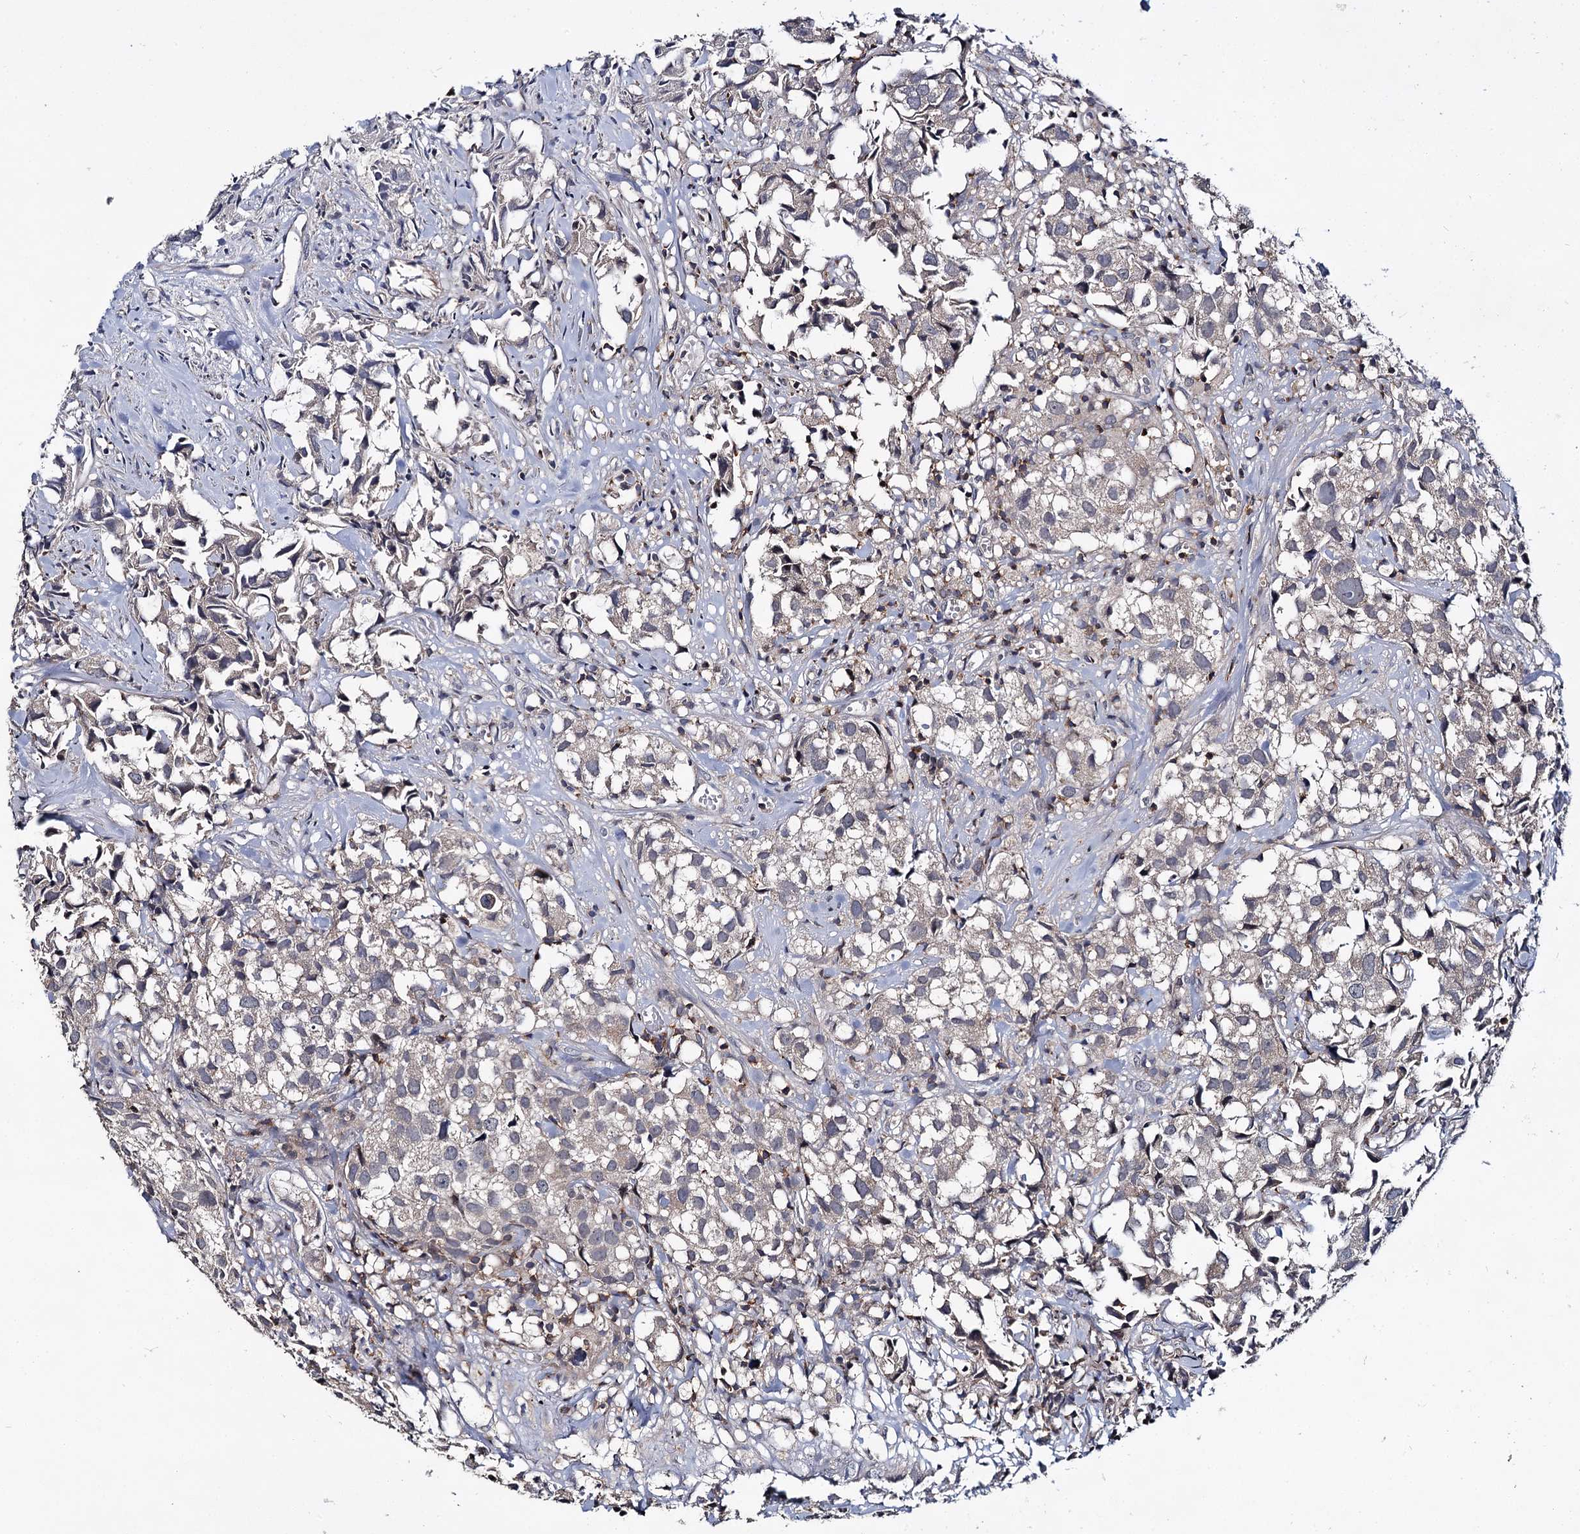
{"staining": {"intensity": "negative", "quantity": "none", "location": "none"}, "tissue": "urothelial cancer", "cell_type": "Tumor cells", "image_type": "cancer", "snomed": [{"axis": "morphology", "description": "Urothelial carcinoma, High grade"}, {"axis": "topography", "description": "Urinary bladder"}], "caption": "Tumor cells are negative for protein expression in human urothelial carcinoma (high-grade).", "gene": "ABLIM1", "patient": {"sex": "female", "age": 75}}